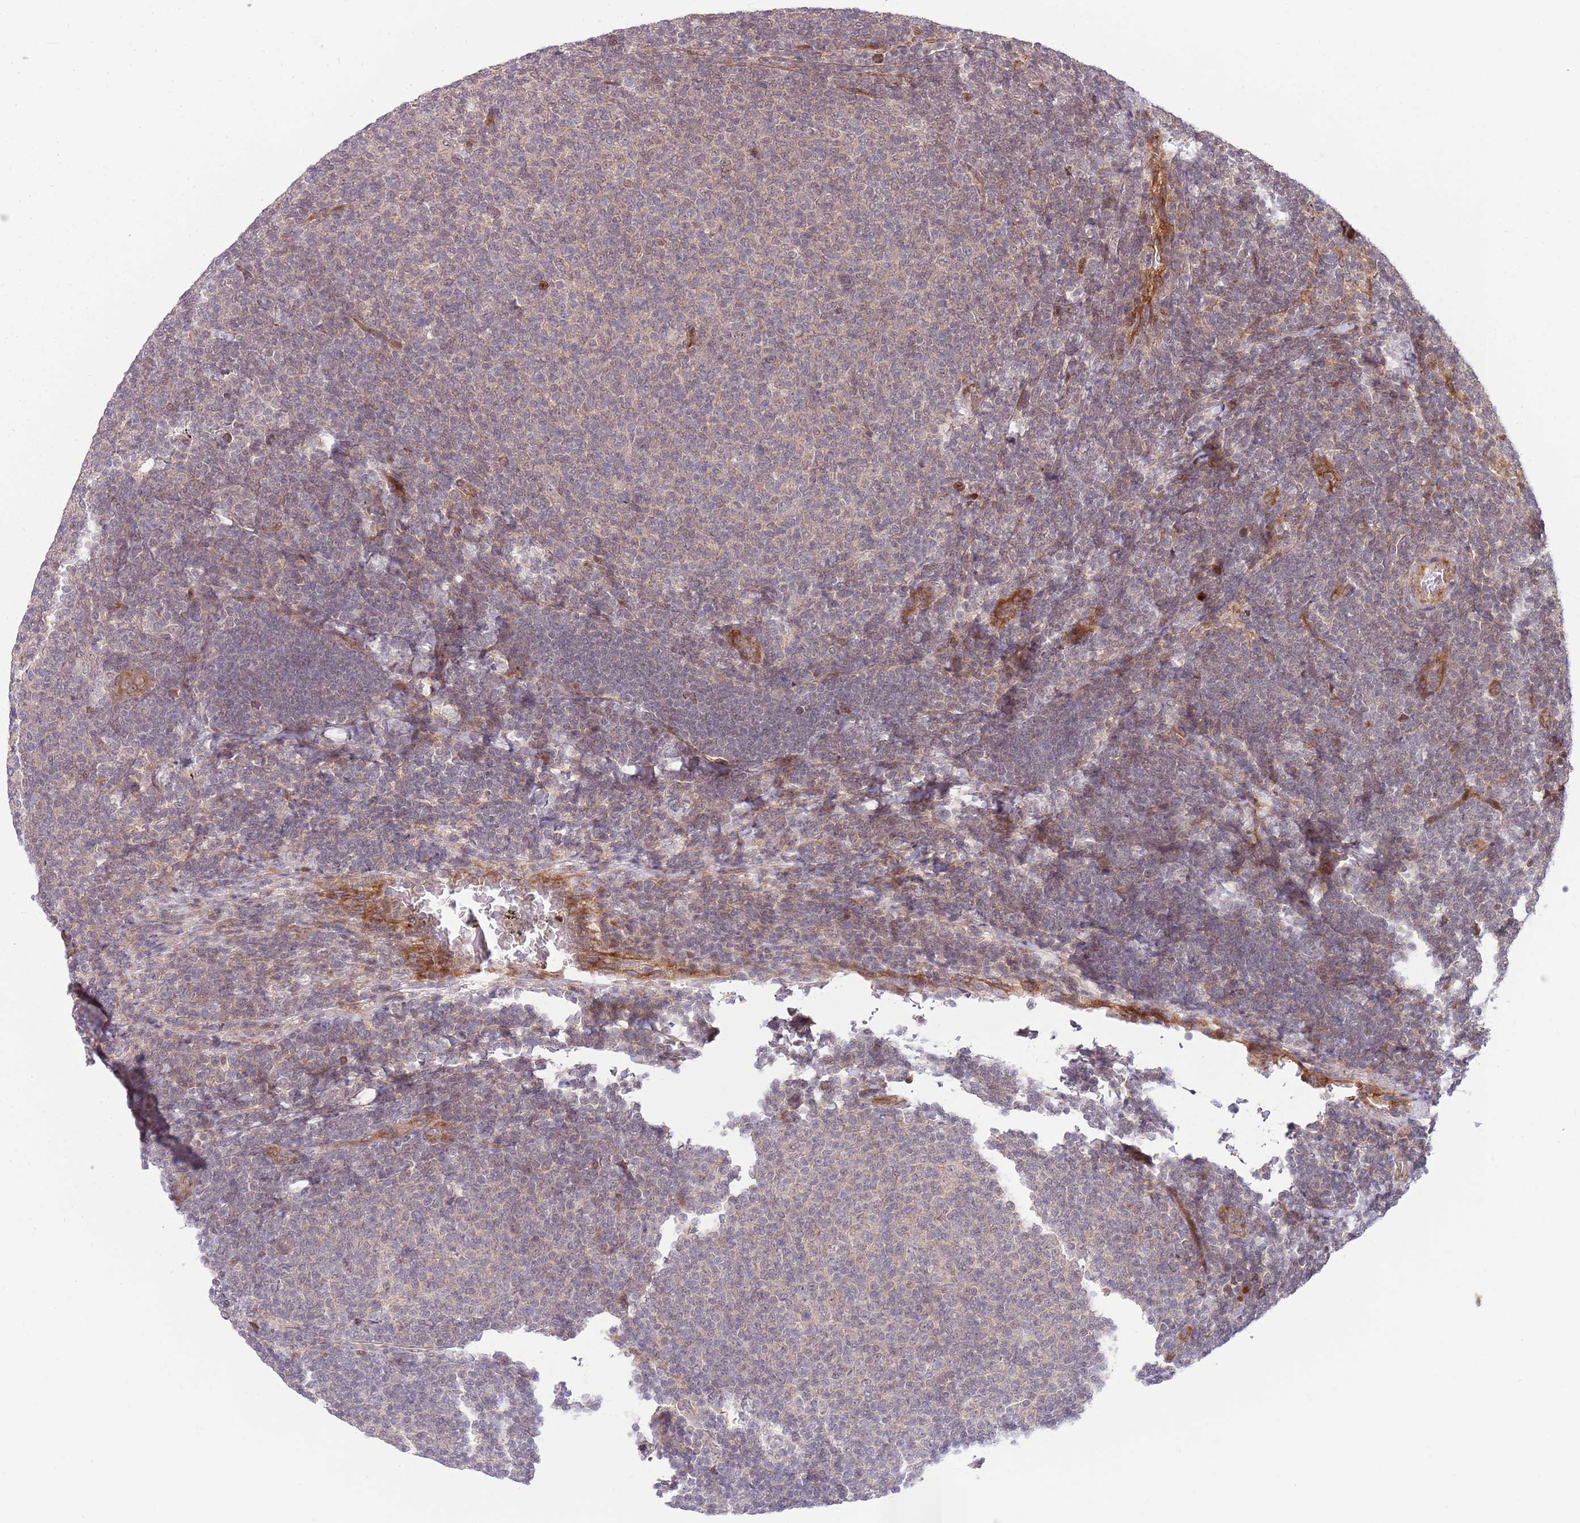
{"staining": {"intensity": "negative", "quantity": "none", "location": "none"}, "tissue": "lymphoma", "cell_type": "Tumor cells", "image_type": "cancer", "snomed": [{"axis": "morphology", "description": "Malignant lymphoma, non-Hodgkin's type, Low grade"}, {"axis": "topography", "description": "Lymph node"}], "caption": "DAB (3,3'-diaminobenzidine) immunohistochemical staining of human low-grade malignant lymphoma, non-Hodgkin's type shows no significant staining in tumor cells.", "gene": "NT5DC4", "patient": {"sex": "male", "age": 66}}